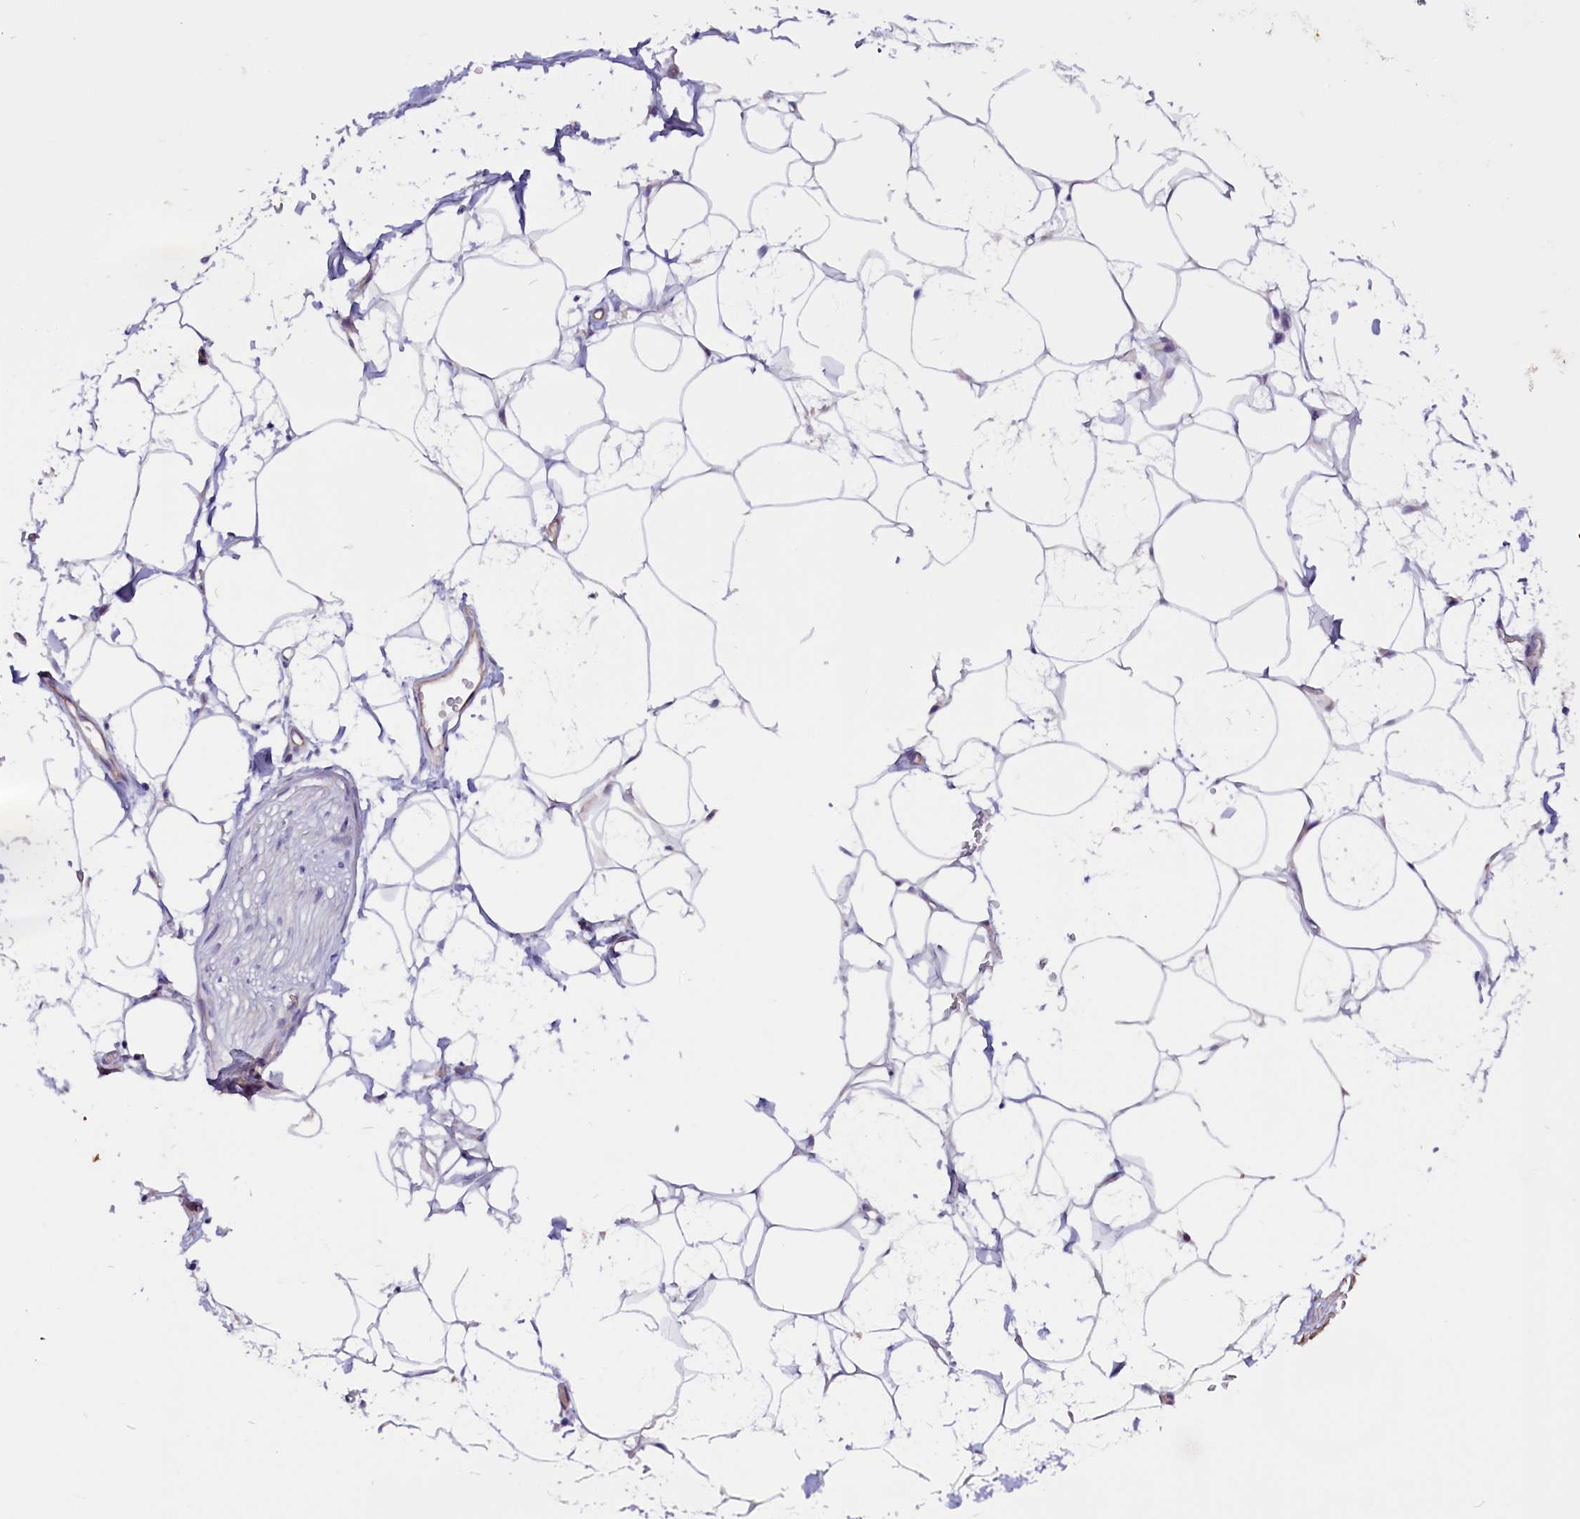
{"staining": {"intensity": "negative", "quantity": "none", "location": "none"}, "tissue": "adipose tissue", "cell_type": "Adipocytes", "image_type": "normal", "snomed": [{"axis": "morphology", "description": "Normal tissue, NOS"}, {"axis": "morphology", "description": "Adenocarcinoma, NOS"}, {"axis": "topography", "description": "Rectum"}, {"axis": "topography", "description": "Vagina"}, {"axis": "topography", "description": "Peripheral nerve tissue"}], "caption": "An immunohistochemistry image of normal adipose tissue is shown. There is no staining in adipocytes of adipose tissue.", "gene": "ZNF749", "patient": {"sex": "female", "age": 71}}